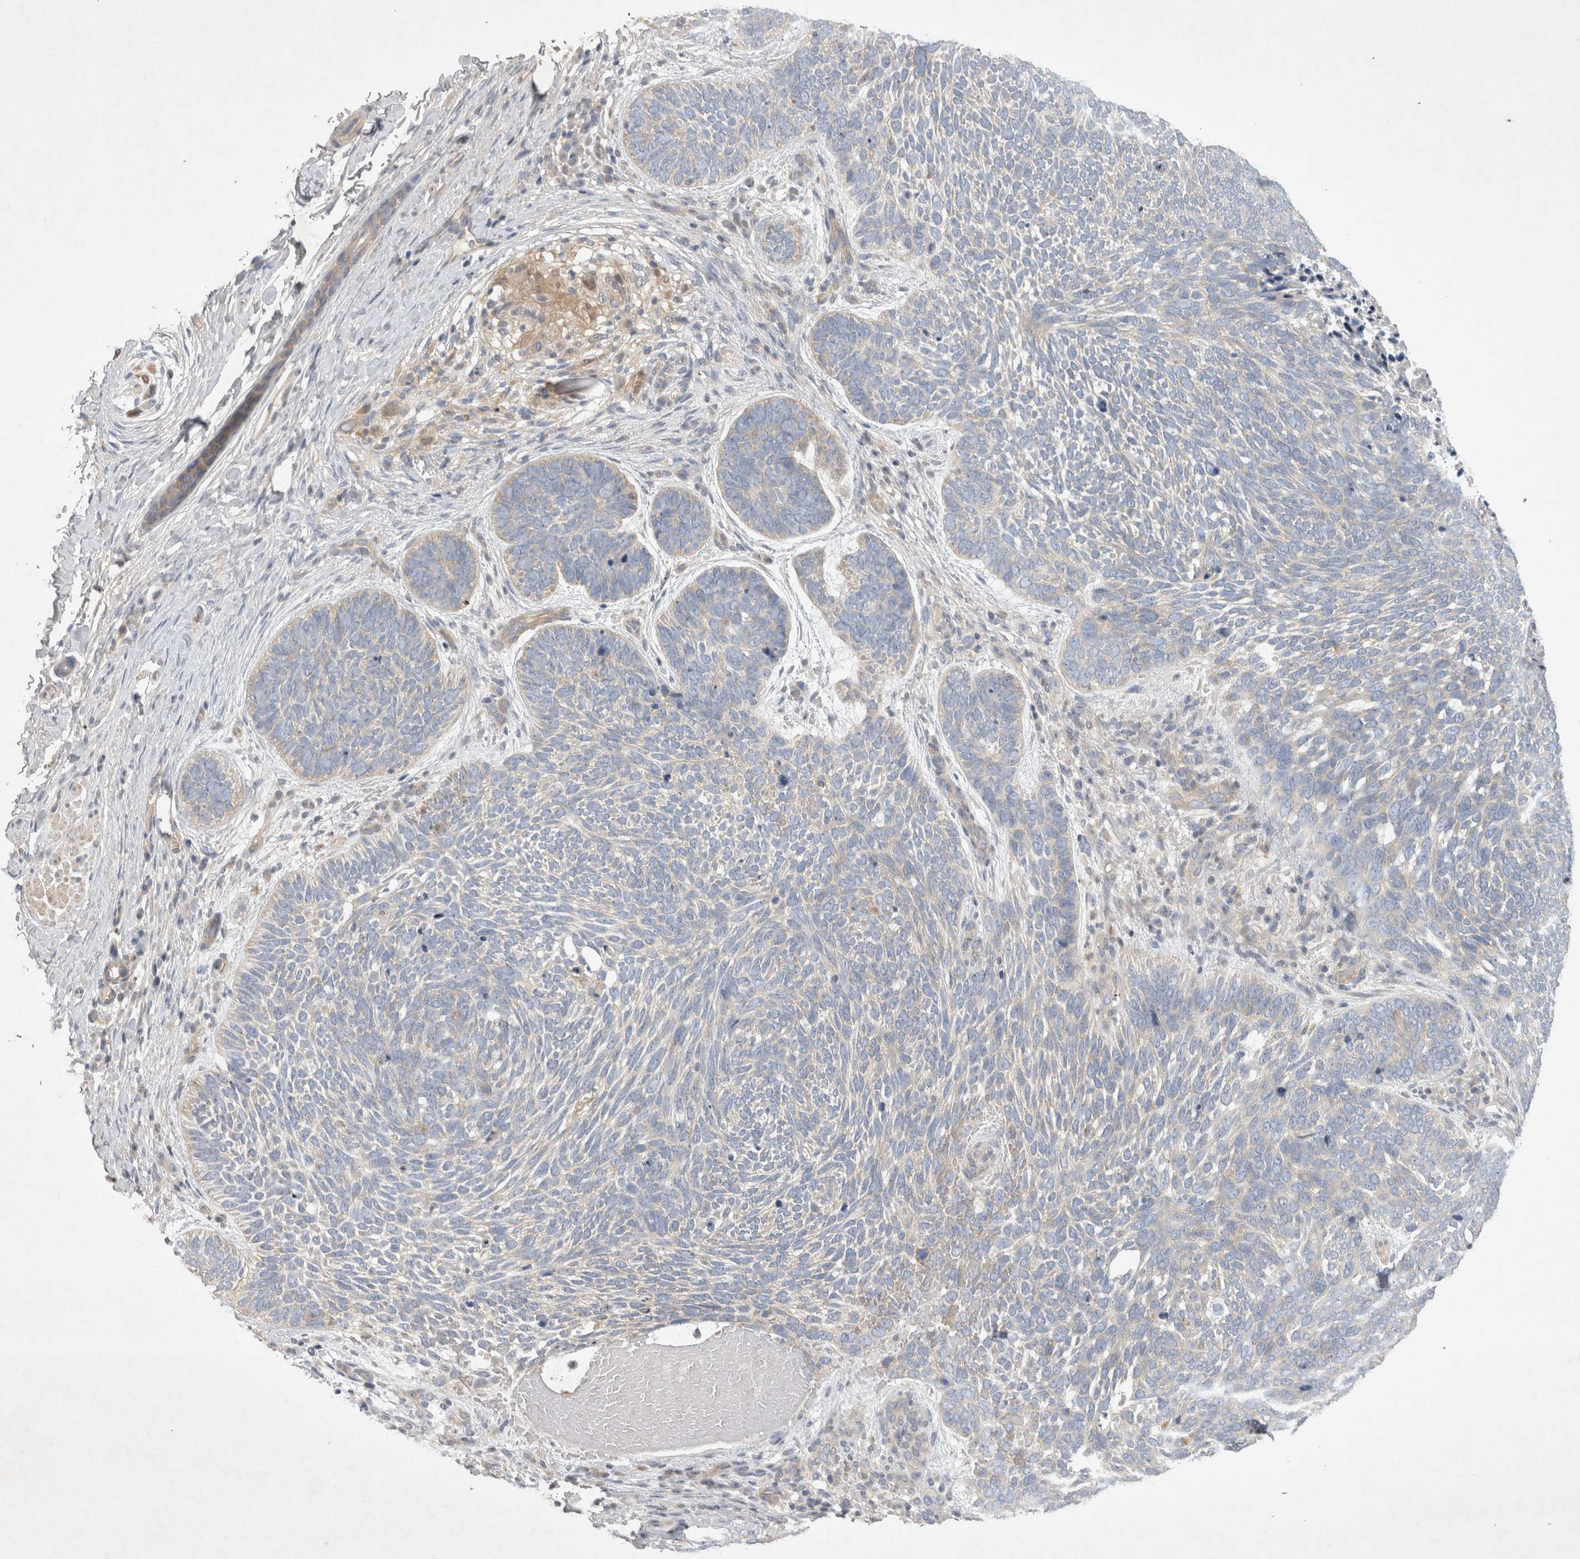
{"staining": {"intensity": "negative", "quantity": "none", "location": "none"}, "tissue": "skin cancer", "cell_type": "Tumor cells", "image_type": "cancer", "snomed": [{"axis": "morphology", "description": "Basal cell carcinoma"}, {"axis": "topography", "description": "Skin"}], "caption": "DAB (3,3'-diaminobenzidine) immunohistochemical staining of human skin cancer exhibits no significant positivity in tumor cells. (Brightfield microscopy of DAB immunohistochemistry (IHC) at high magnification).", "gene": "SRD5A3", "patient": {"sex": "female", "age": 85}}